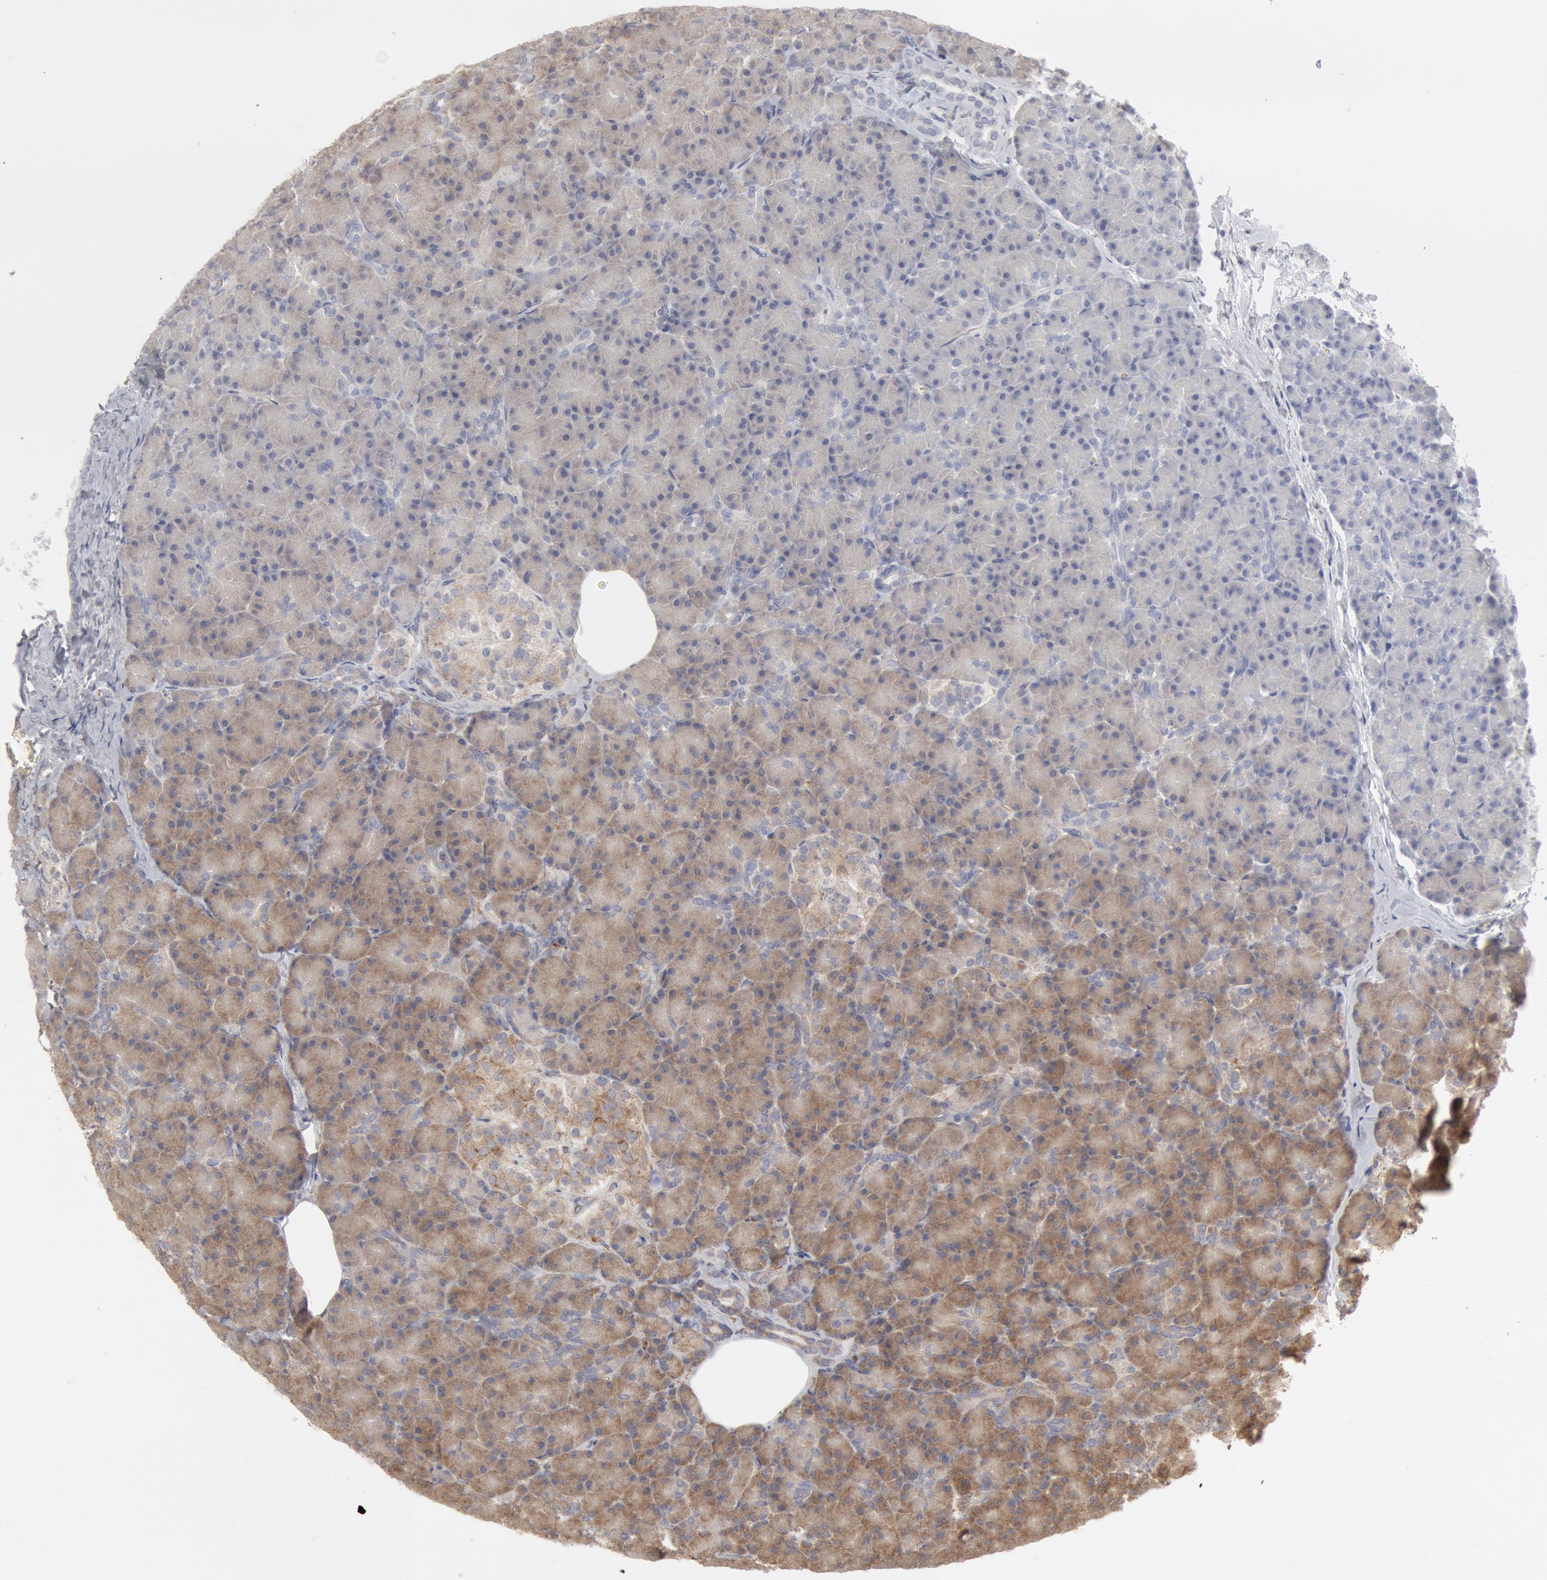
{"staining": {"intensity": "moderate", "quantity": ">75%", "location": "cytoplasmic/membranous"}, "tissue": "pancreas", "cell_type": "Exocrine glandular cells", "image_type": "normal", "snomed": [{"axis": "morphology", "description": "Normal tissue, NOS"}, {"axis": "topography", "description": "Pancreas"}], "caption": "IHC of unremarkable pancreas displays medium levels of moderate cytoplasmic/membranous positivity in about >75% of exocrine glandular cells.", "gene": "OSBPL8", "patient": {"sex": "female", "age": 43}}